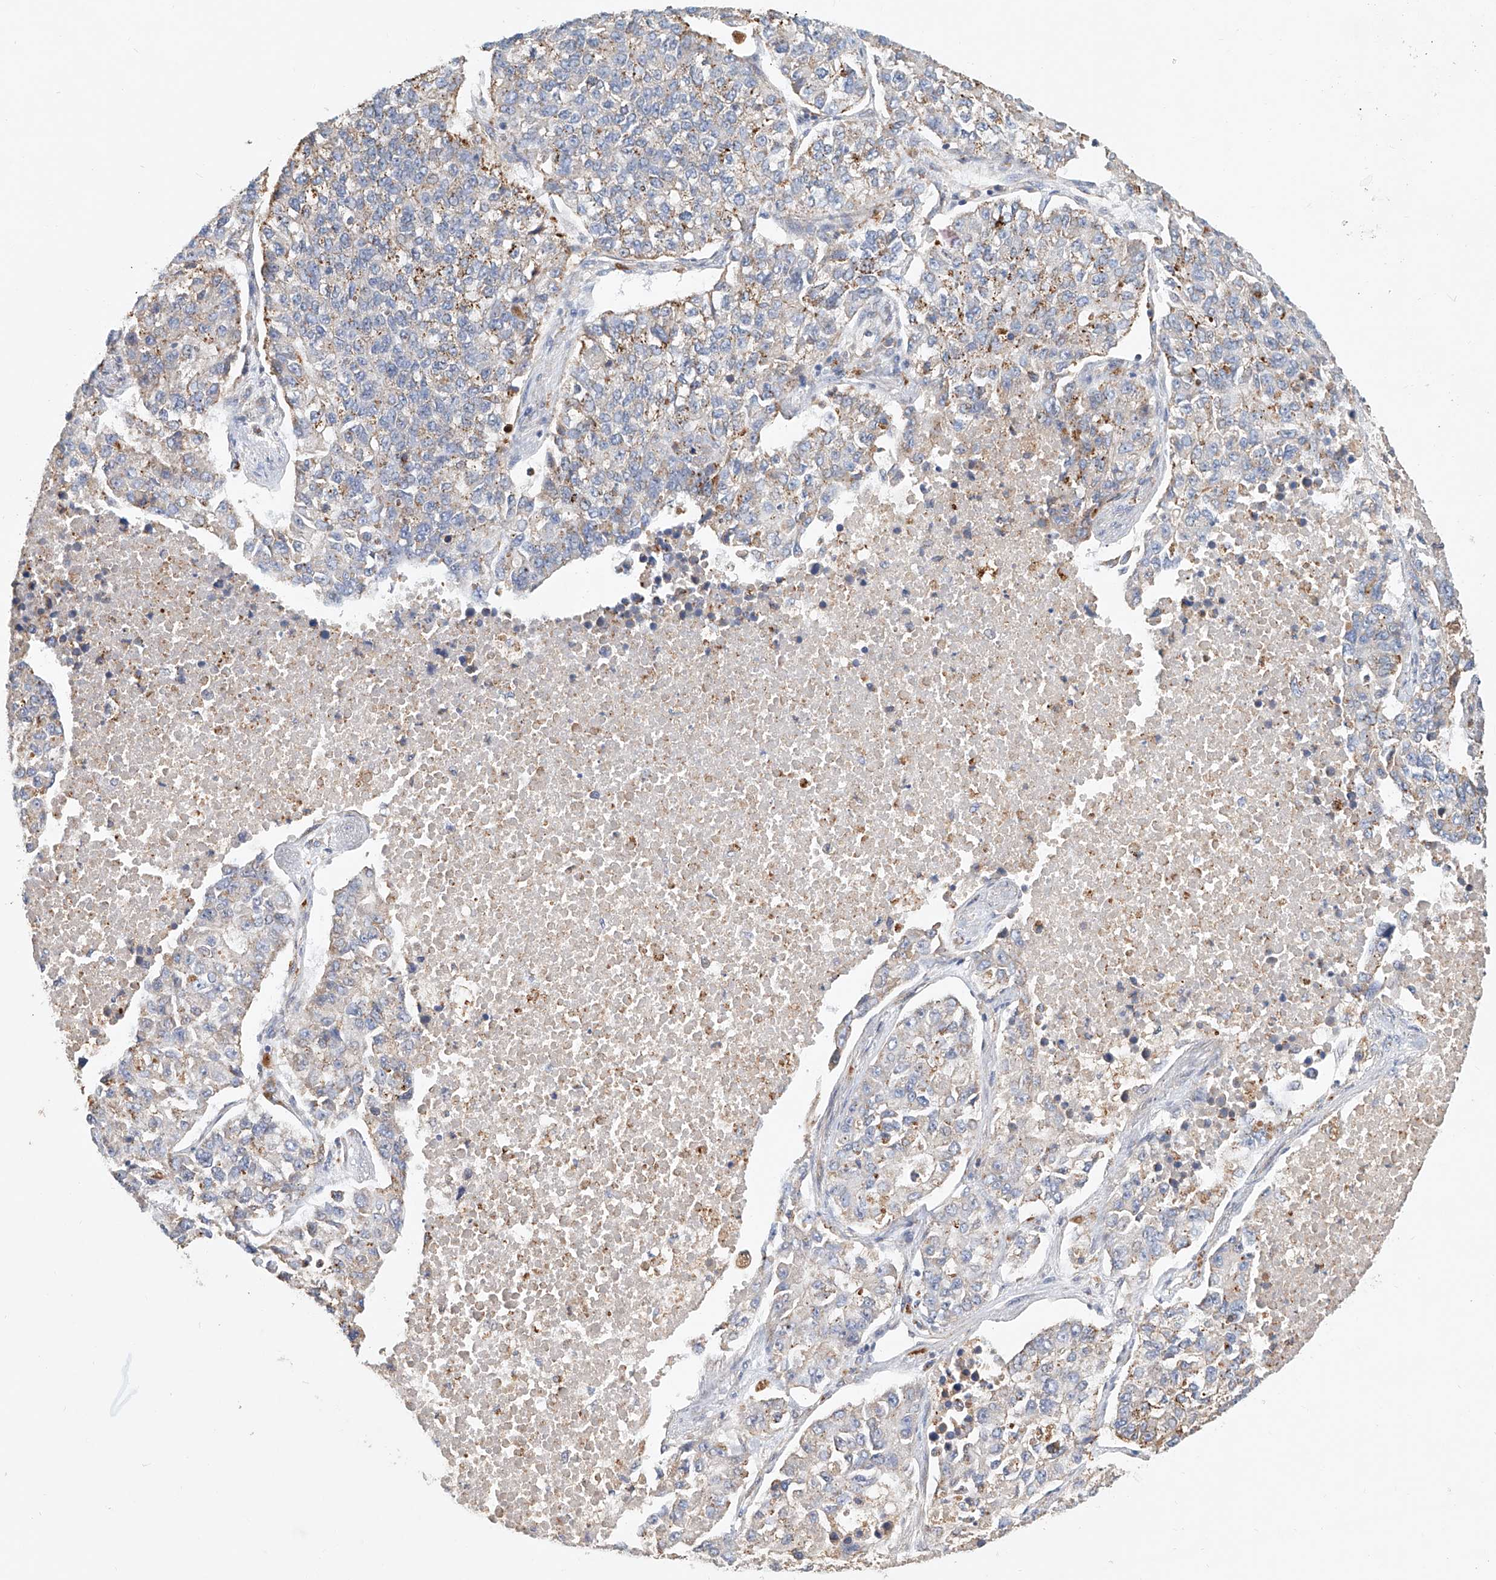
{"staining": {"intensity": "weak", "quantity": "25%-75%", "location": "cytoplasmic/membranous"}, "tissue": "lung cancer", "cell_type": "Tumor cells", "image_type": "cancer", "snomed": [{"axis": "morphology", "description": "Adenocarcinoma, NOS"}, {"axis": "topography", "description": "Lung"}], "caption": "DAB immunohistochemical staining of lung cancer shows weak cytoplasmic/membranous protein staining in about 25%-75% of tumor cells.", "gene": "HGSNAT", "patient": {"sex": "male", "age": 49}}